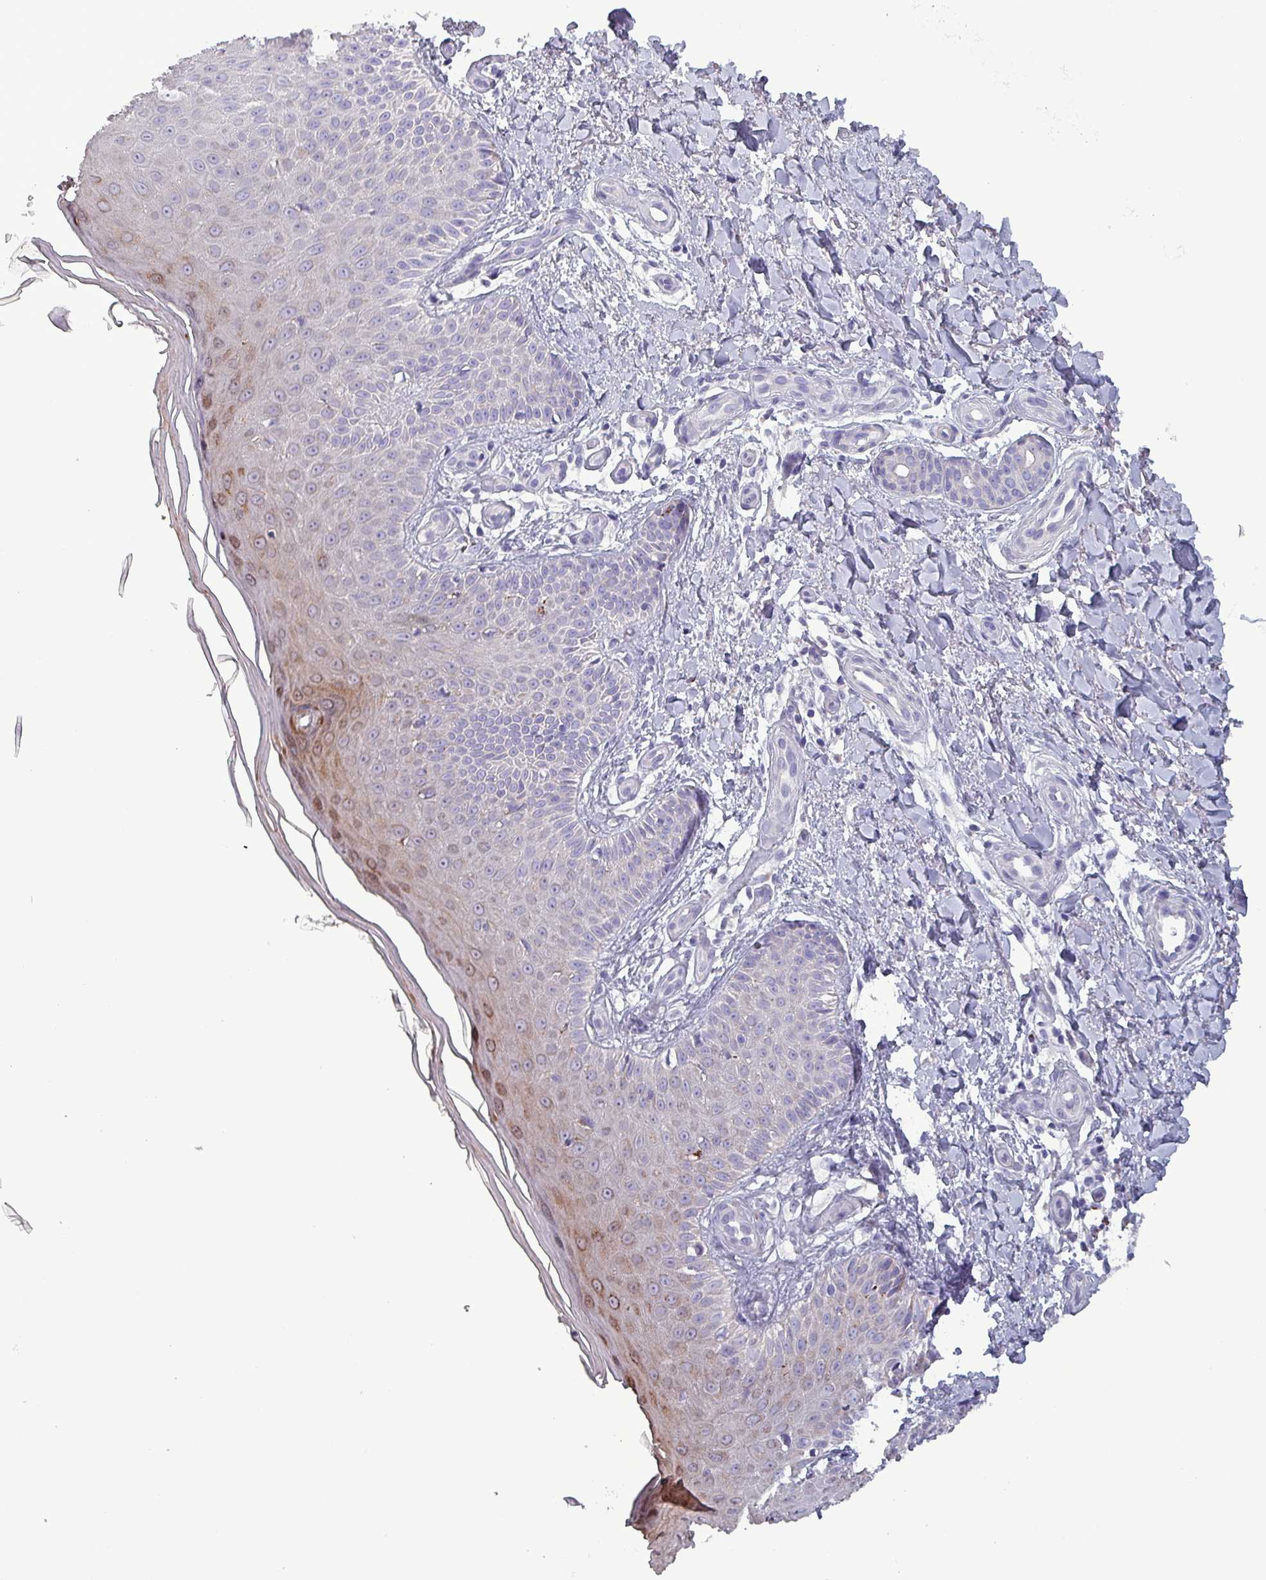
{"staining": {"intensity": "negative", "quantity": "none", "location": "none"}, "tissue": "skin", "cell_type": "Fibroblasts", "image_type": "normal", "snomed": [{"axis": "morphology", "description": "Normal tissue, NOS"}, {"axis": "topography", "description": "Skin"}], "caption": "This is a micrograph of immunohistochemistry (IHC) staining of unremarkable skin, which shows no positivity in fibroblasts. The staining is performed using DAB brown chromogen with nuclei counter-stained in using hematoxylin.", "gene": "HSD3B7", "patient": {"sex": "male", "age": 81}}